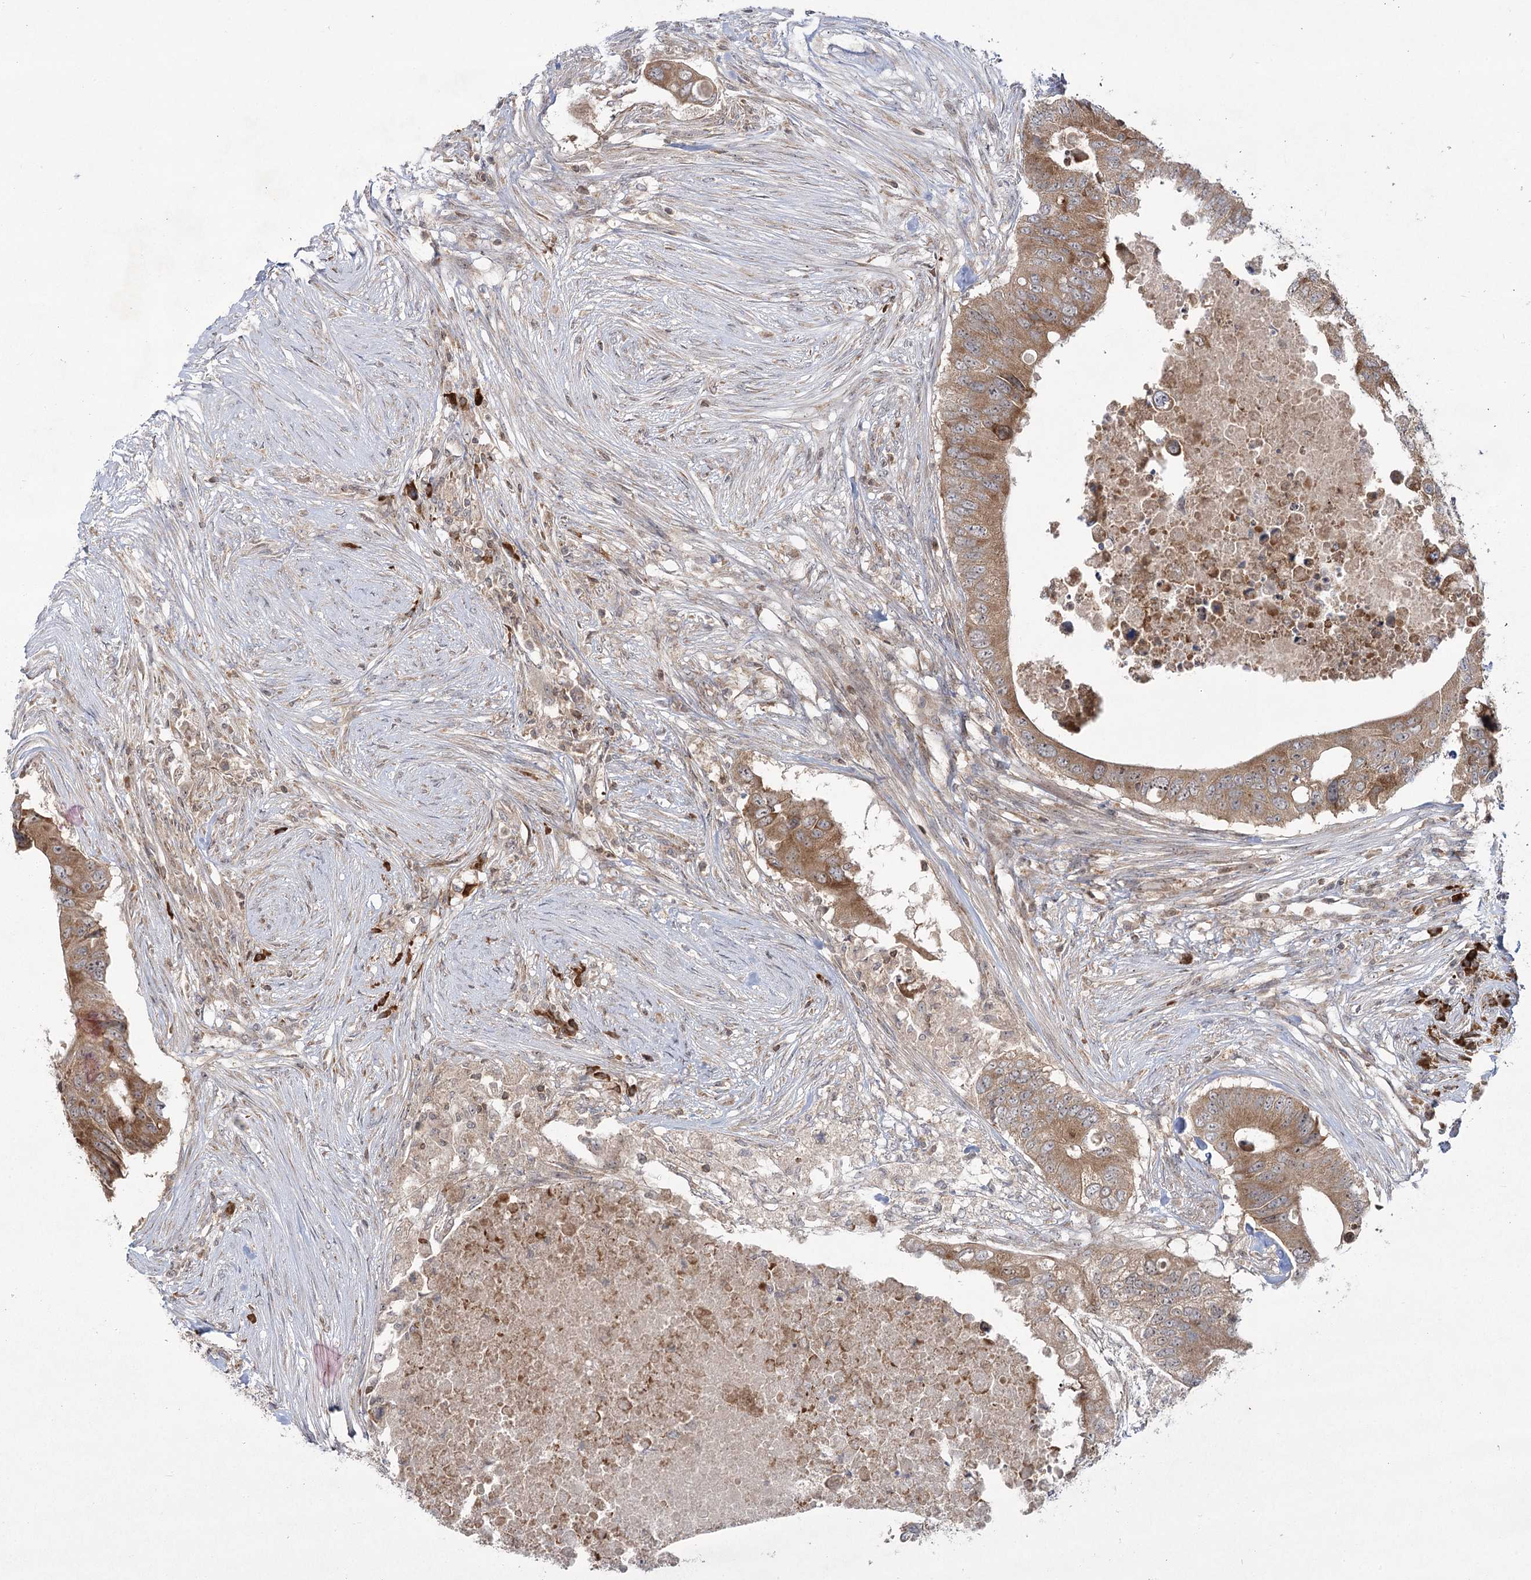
{"staining": {"intensity": "moderate", "quantity": ">75%", "location": "cytoplasmic/membranous"}, "tissue": "colorectal cancer", "cell_type": "Tumor cells", "image_type": "cancer", "snomed": [{"axis": "morphology", "description": "Adenocarcinoma, NOS"}, {"axis": "topography", "description": "Colon"}], "caption": "Colorectal cancer (adenocarcinoma) stained with immunohistochemistry (IHC) shows moderate cytoplasmic/membranous staining in about >75% of tumor cells.", "gene": "SYTL1", "patient": {"sex": "male", "age": 71}}